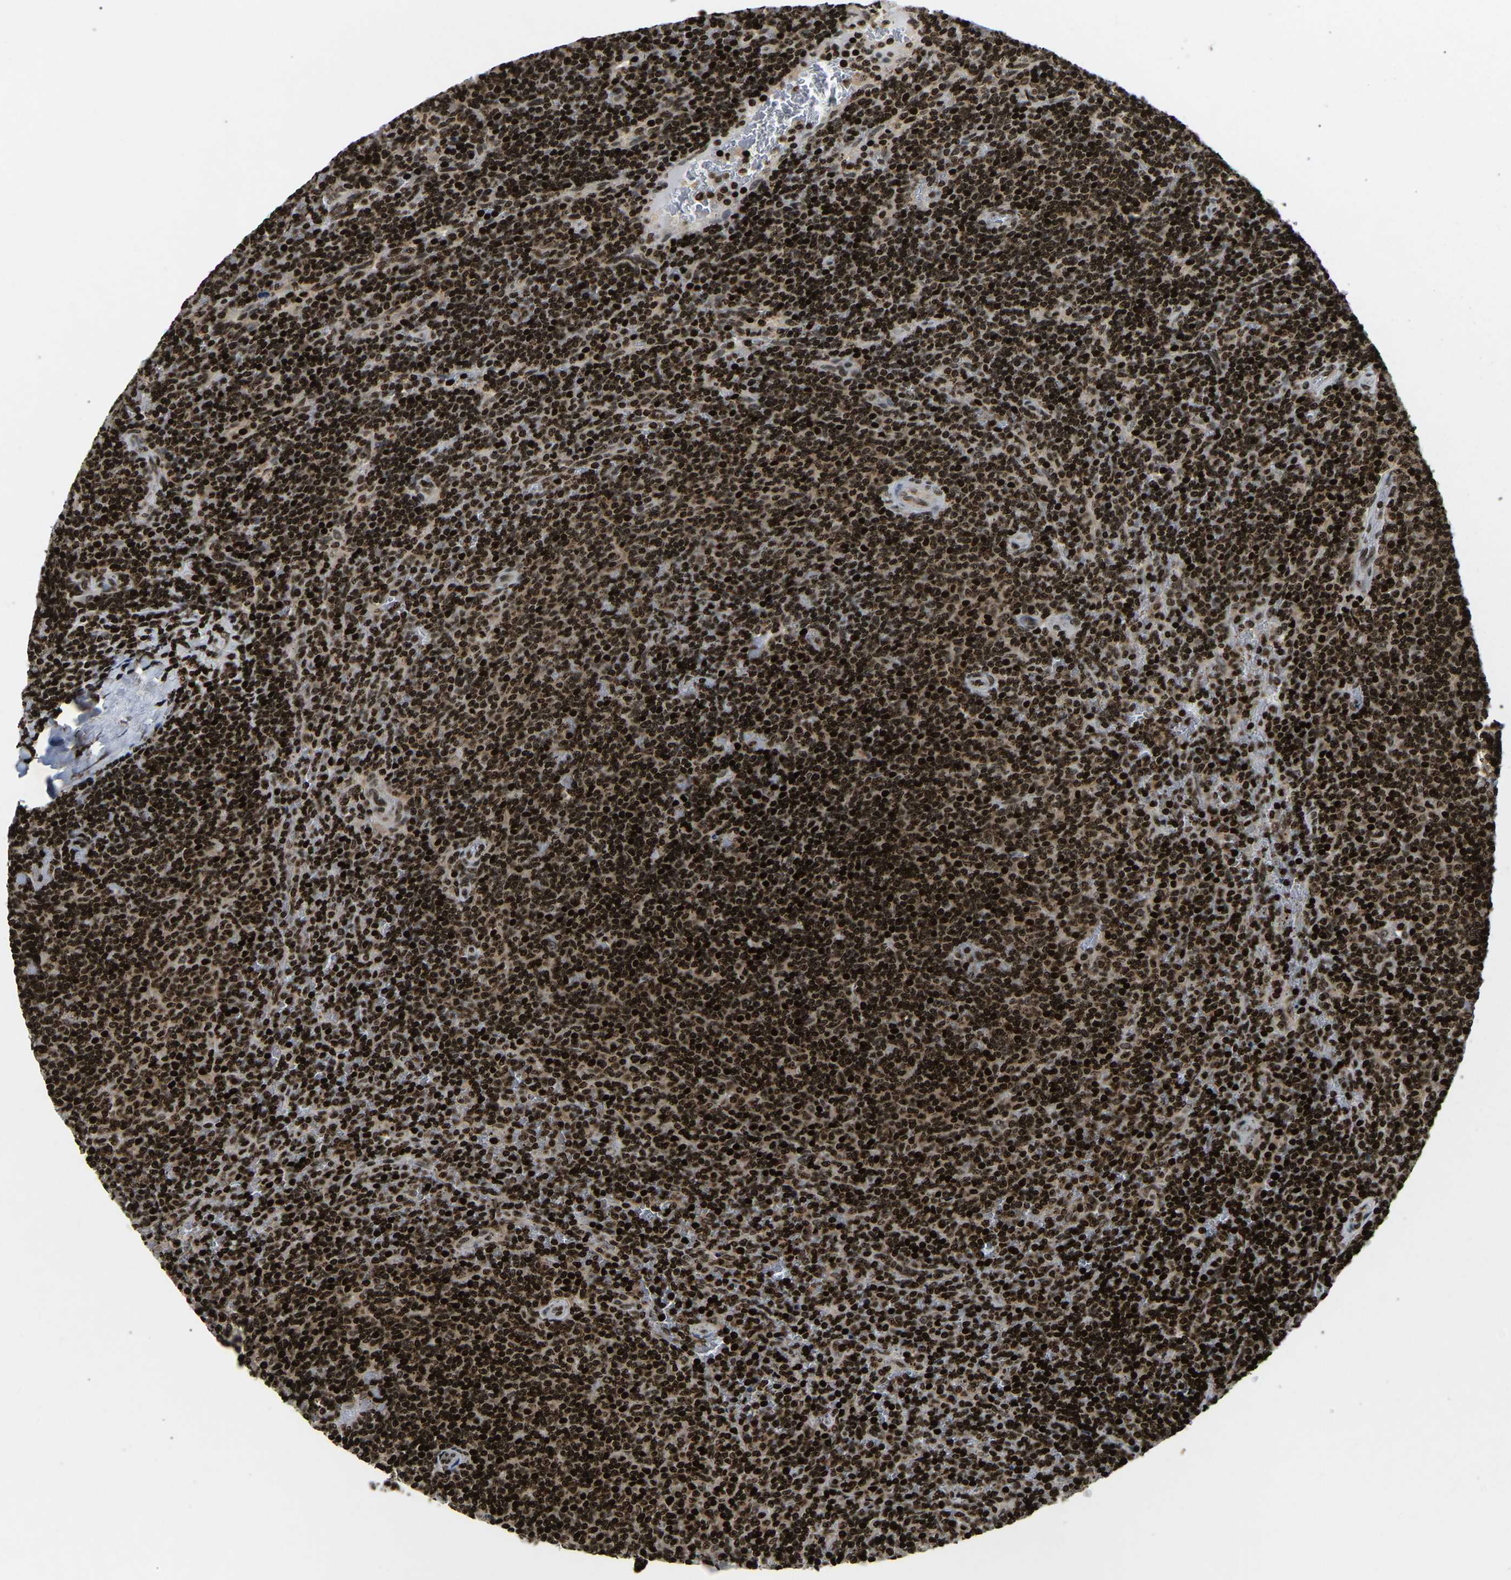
{"staining": {"intensity": "strong", "quantity": ">75%", "location": "nuclear"}, "tissue": "lymphoma", "cell_type": "Tumor cells", "image_type": "cancer", "snomed": [{"axis": "morphology", "description": "Malignant lymphoma, non-Hodgkin's type, Low grade"}, {"axis": "topography", "description": "Spleen"}], "caption": "This is a photomicrograph of immunohistochemistry (IHC) staining of low-grade malignant lymphoma, non-Hodgkin's type, which shows strong expression in the nuclear of tumor cells.", "gene": "LRRC61", "patient": {"sex": "female", "age": 50}}